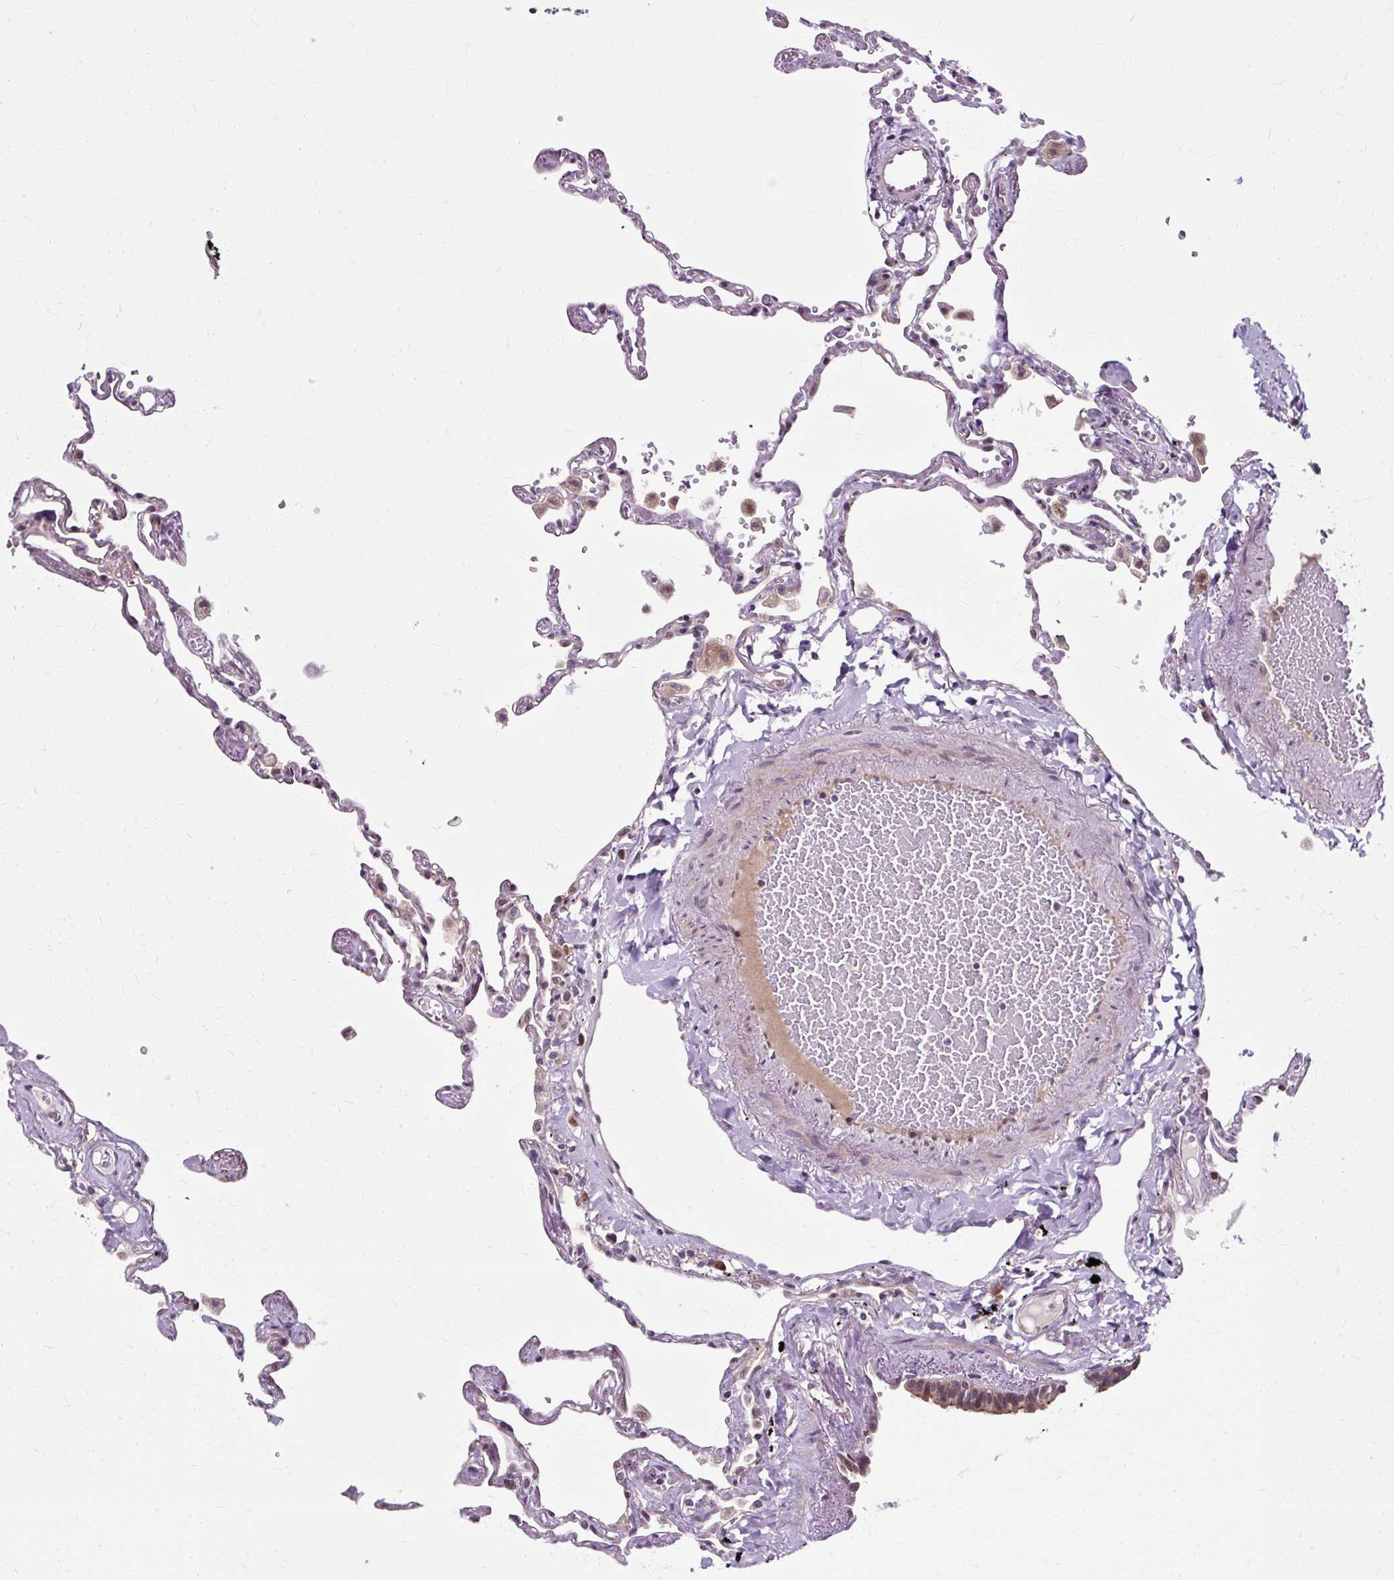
{"staining": {"intensity": "weak", "quantity": "25%-75%", "location": "cytoplasmic/membranous,nuclear"}, "tissue": "lung", "cell_type": "Alveolar cells", "image_type": "normal", "snomed": [{"axis": "morphology", "description": "Normal tissue, NOS"}, {"axis": "topography", "description": "Lung"}], "caption": "An immunohistochemistry photomicrograph of benign tissue is shown. Protein staining in brown labels weak cytoplasmic/membranous,nuclear positivity in lung within alveolar cells.", "gene": "ZNF555", "patient": {"sex": "female", "age": 67}}